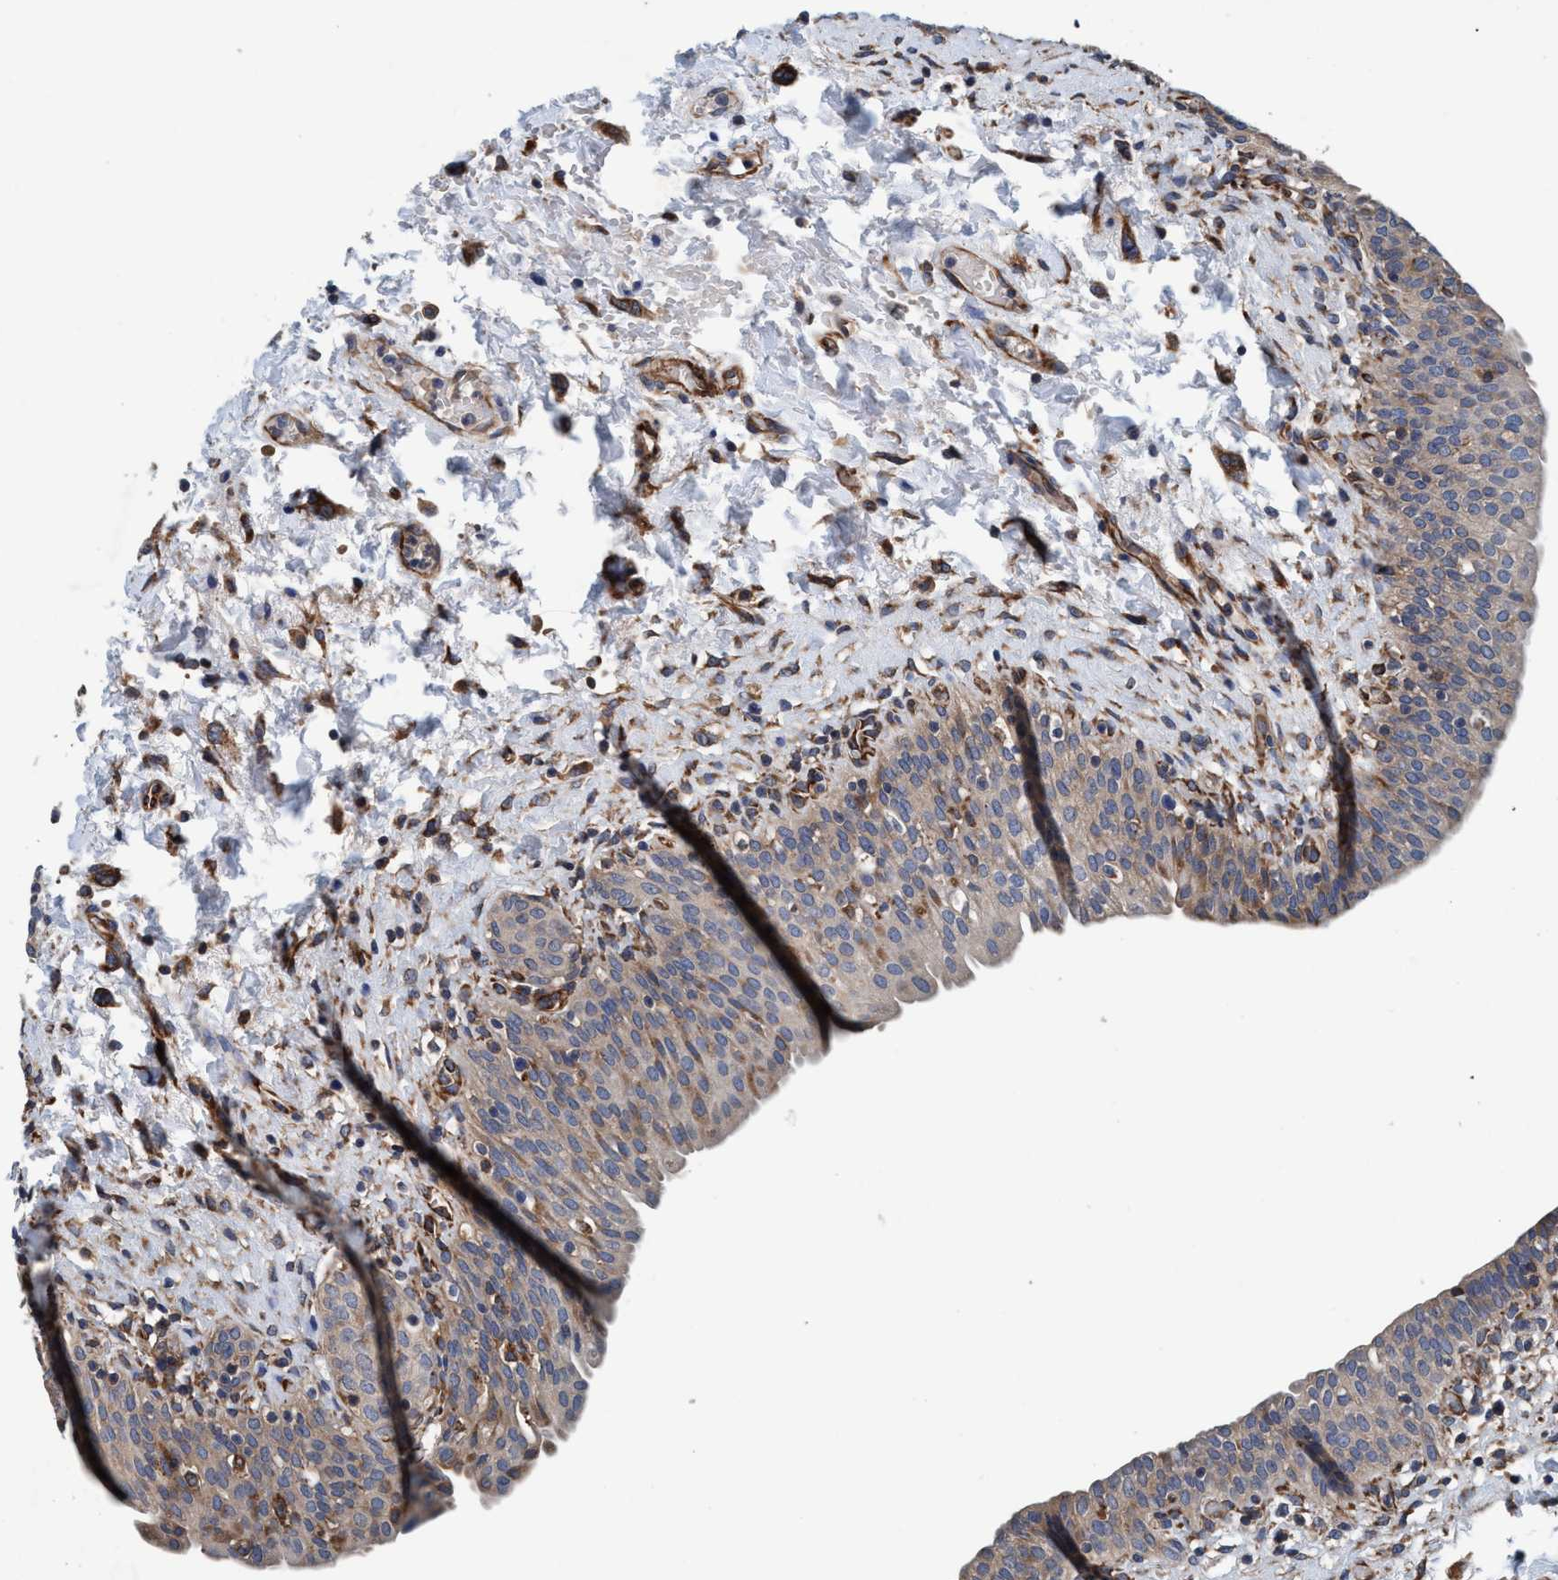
{"staining": {"intensity": "weak", "quantity": "25%-75%", "location": "cytoplasmic/membranous"}, "tissue": "urinary bladder", "cell_type": "Urothelial cells", "image_type": "normal", "snomed": [{"axis": "morphology", "description": "Normal tissue, NOS"}, {"axis": "topography", "description": "Urinary bladder"}], "caption": "Human urinary bladder stained with a brown dye shows weak cytoplasmic/membranous positive staining in about 25%-75% of urothelial cells.", "gene": "ENDOG", "patient": {"sex": "male", "age": 55}}